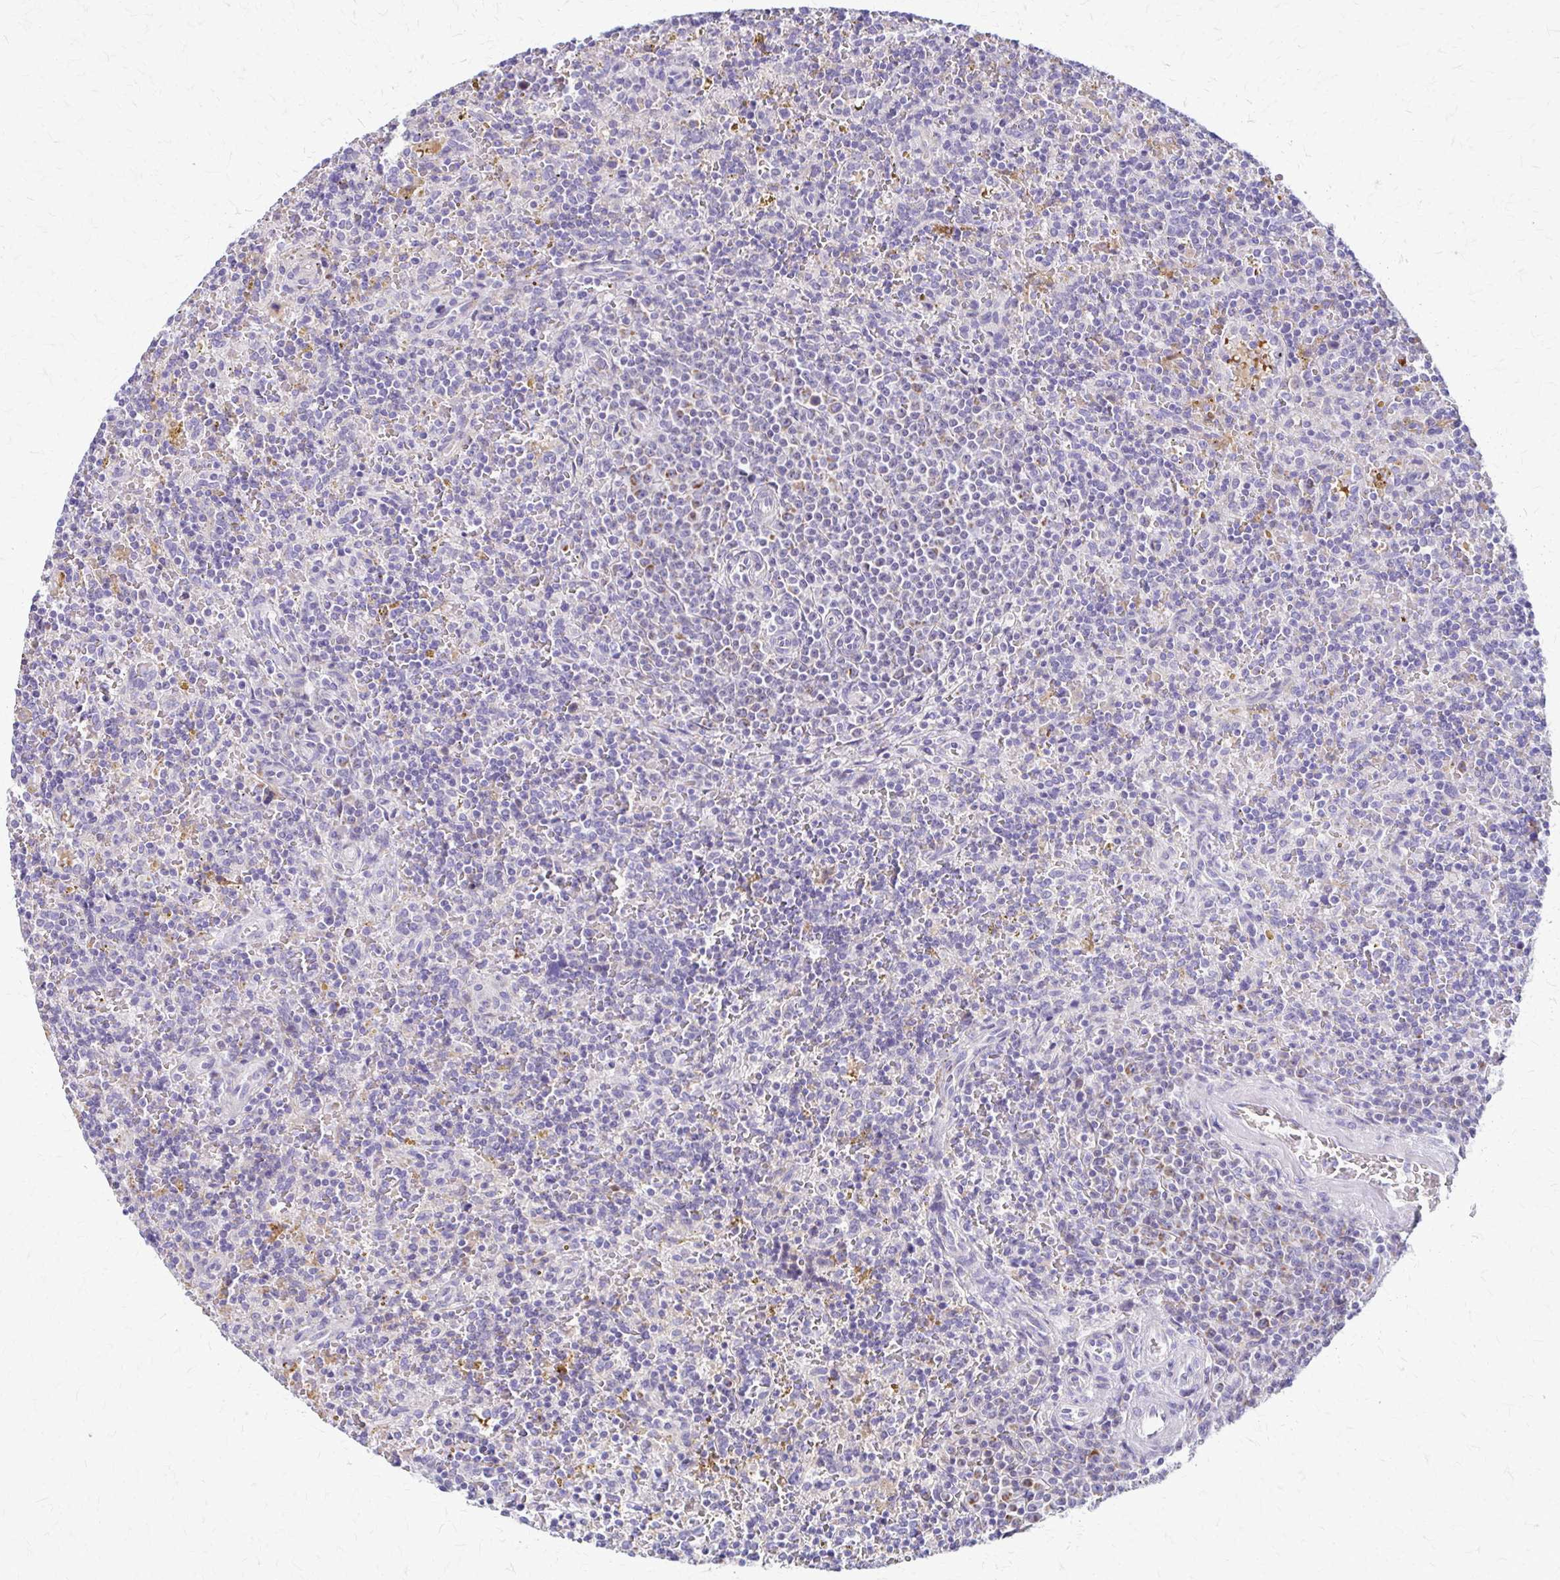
{"staining": {"intensity": "negative", "quantity": "none", "location": "none"}, "tissue": "lymphoma", "cell_type": "Tumor cells", "image_type": "cancer", "snomed": [{"axis": "morphology", "description": "Malignant lymphoma, non-Hodgkin's type, Low grade"}, {"axis": "topography", "description": "Spleen"}], "caption": "There is no significant positivity in tumor cells of lymphoma. The staining is performed using DAB brown chromogen with nuclei counter-stained in using hematoxylin.", "gene": "SAMD13", "patient": {"sex": "male", "age": 67}}